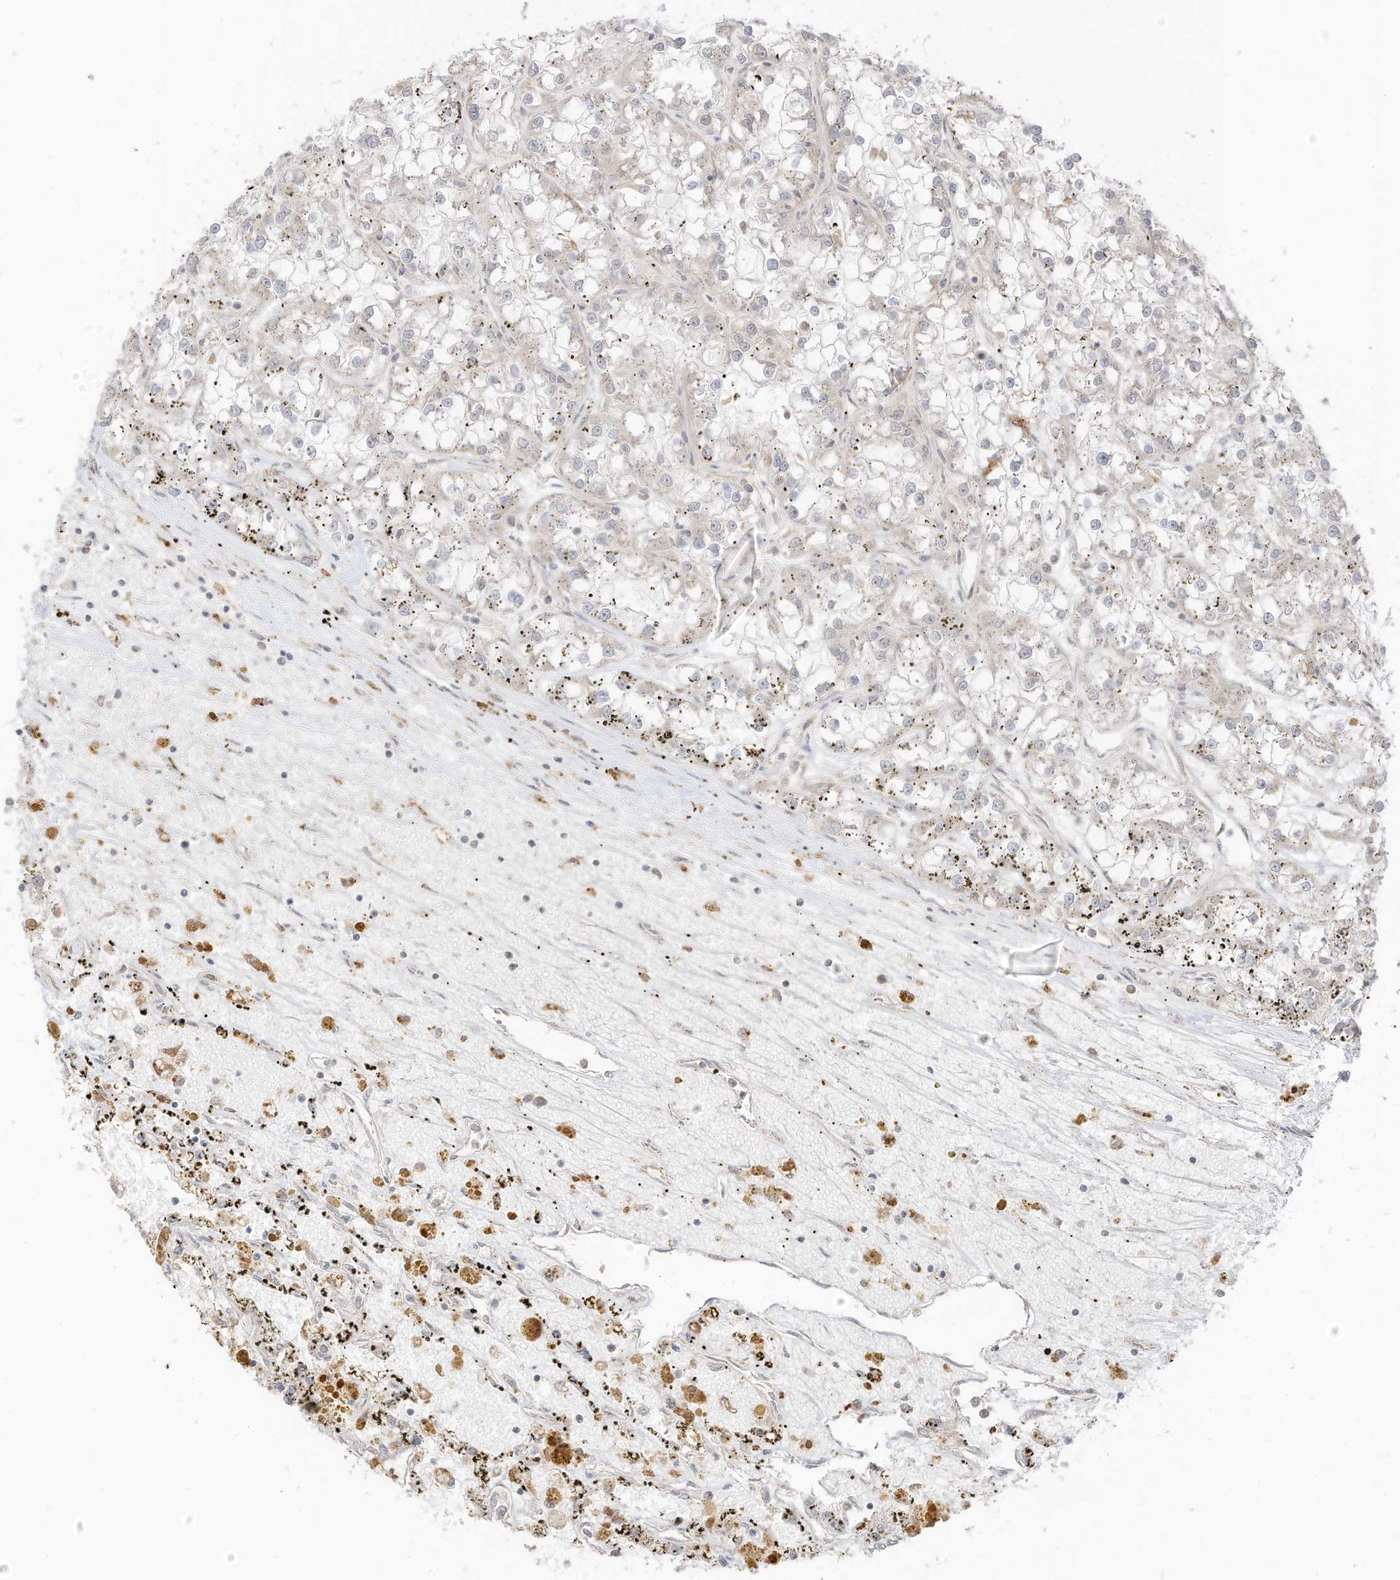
{"staining": {"intensity": "strong", "quantity": "25%-75%", "location": "cytoplasmic/membranous"}, "tissue": "renal cancer", "cell_type": "Tumor cells", "image_type": "cancer", "snomed": [{"axis": "morphology", "description": "Adenocarcinoma, NOS"}, {"axis": "topography", "description": "Kidney"}], "caption": "Immunohistochemistry (IHC) histopathology image of renal cancer (adenocarcinoma) stained for a protein (brown), which demonstrates high levels of strong cytoplasmic/membranous staining in approximately 25%-75% of tumor cells.", "gene": "N4BP3", "patient": {"sex": "female", "age": 52}}